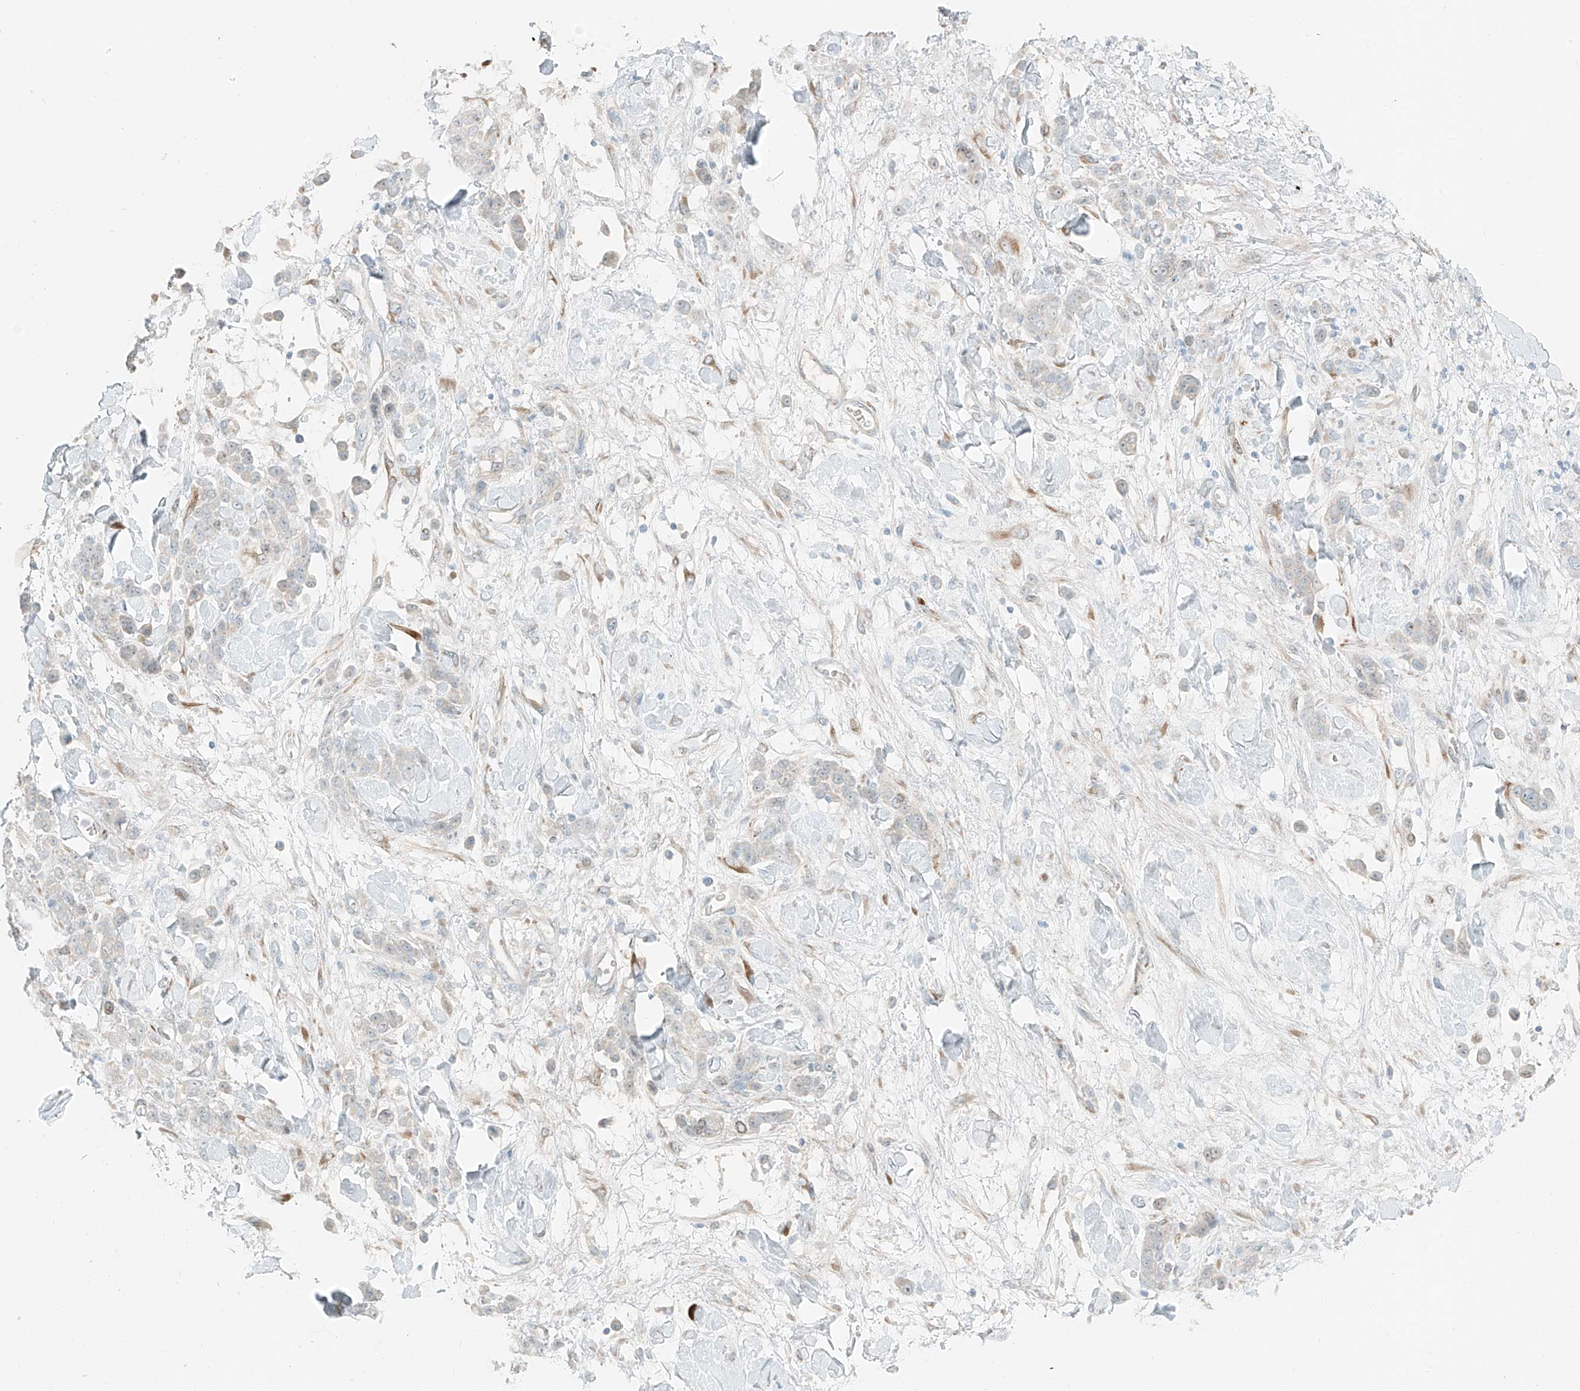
{"staining": {"intensity": "negative", "quantity": "none", "location": "none"}, "tissue": "stomach cancer", "cell_type": "Tumor cells", "image_type": "cancer", "snomed": [{"axis": "morphology", "description": "Normal tissue, NOS"}, {"axis": "morphology", "description": "Adenocarcinoma, NOS"}, {"axis": "topography", "description": "Stomach"}], "caption": "Tumor cells are negative for protein expression in human stomach cancer.", "gene": "FSTL1", "patient": {"sex": "male", "age": 82}}